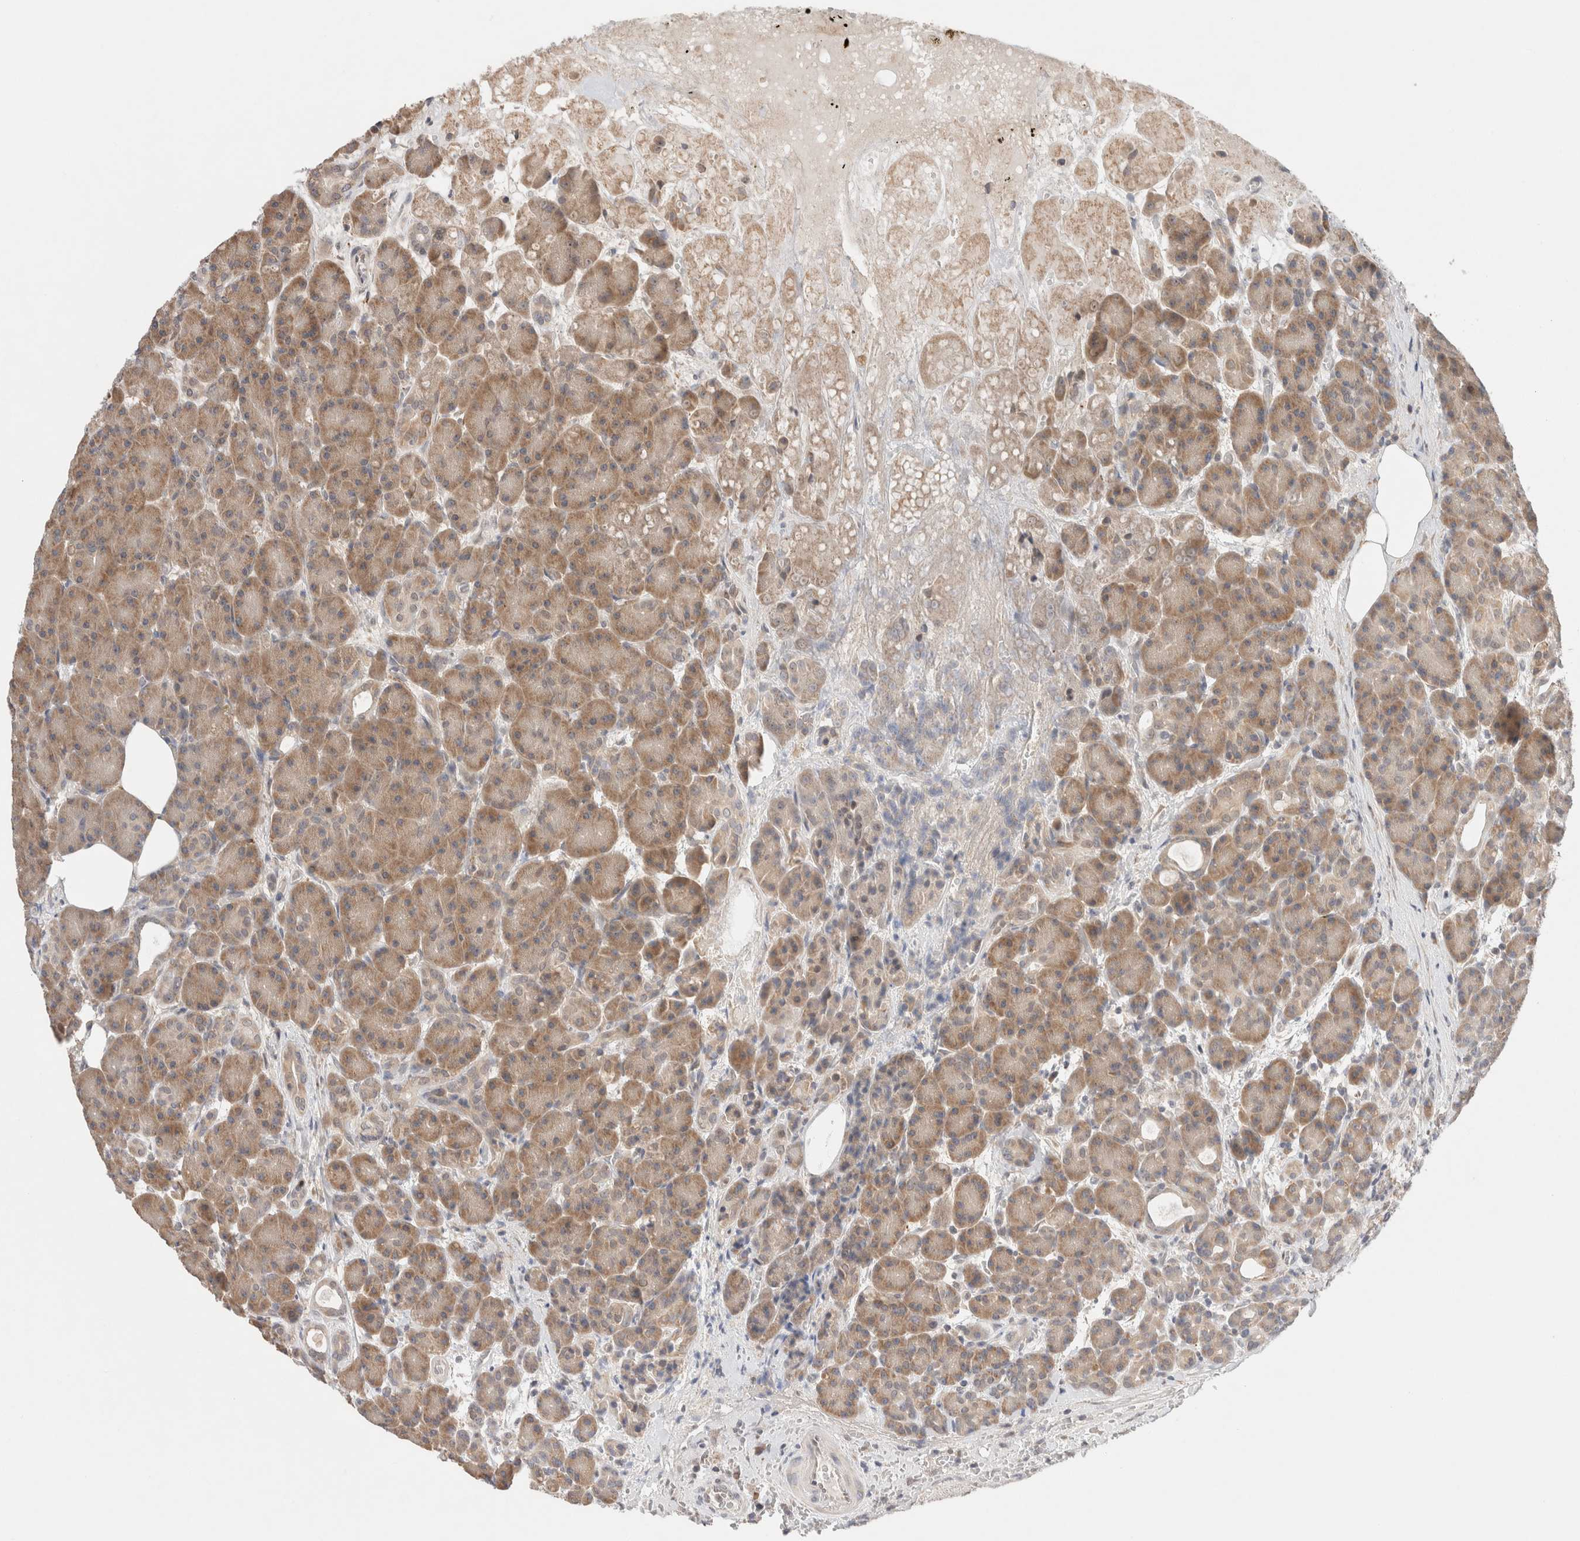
{"staining": {"intensity": "moderate", "quantity": ">75%", "location": "cytoplasmic/membranous"}, "tissue": "pancreas", "cell_type": "Exocrine glandular cells", "image_type": "normal", "snomed": [{"axis": "morphology", "description": "Normal tissue, NOS"}, {"axis": "topography", "description": "Pancreas"}], "caption": "IHC image of unremarkable pancreas: pancreas stained using IHC demonstrates medium levels of moderate protein expression localized specifically in the cytoplasmic/membranous of exocrine glandular cells, appearing as a cytoplasmic/membranous brown color.", "gene": "ERI3", "patient": {"sex": "male", "age": 63}}